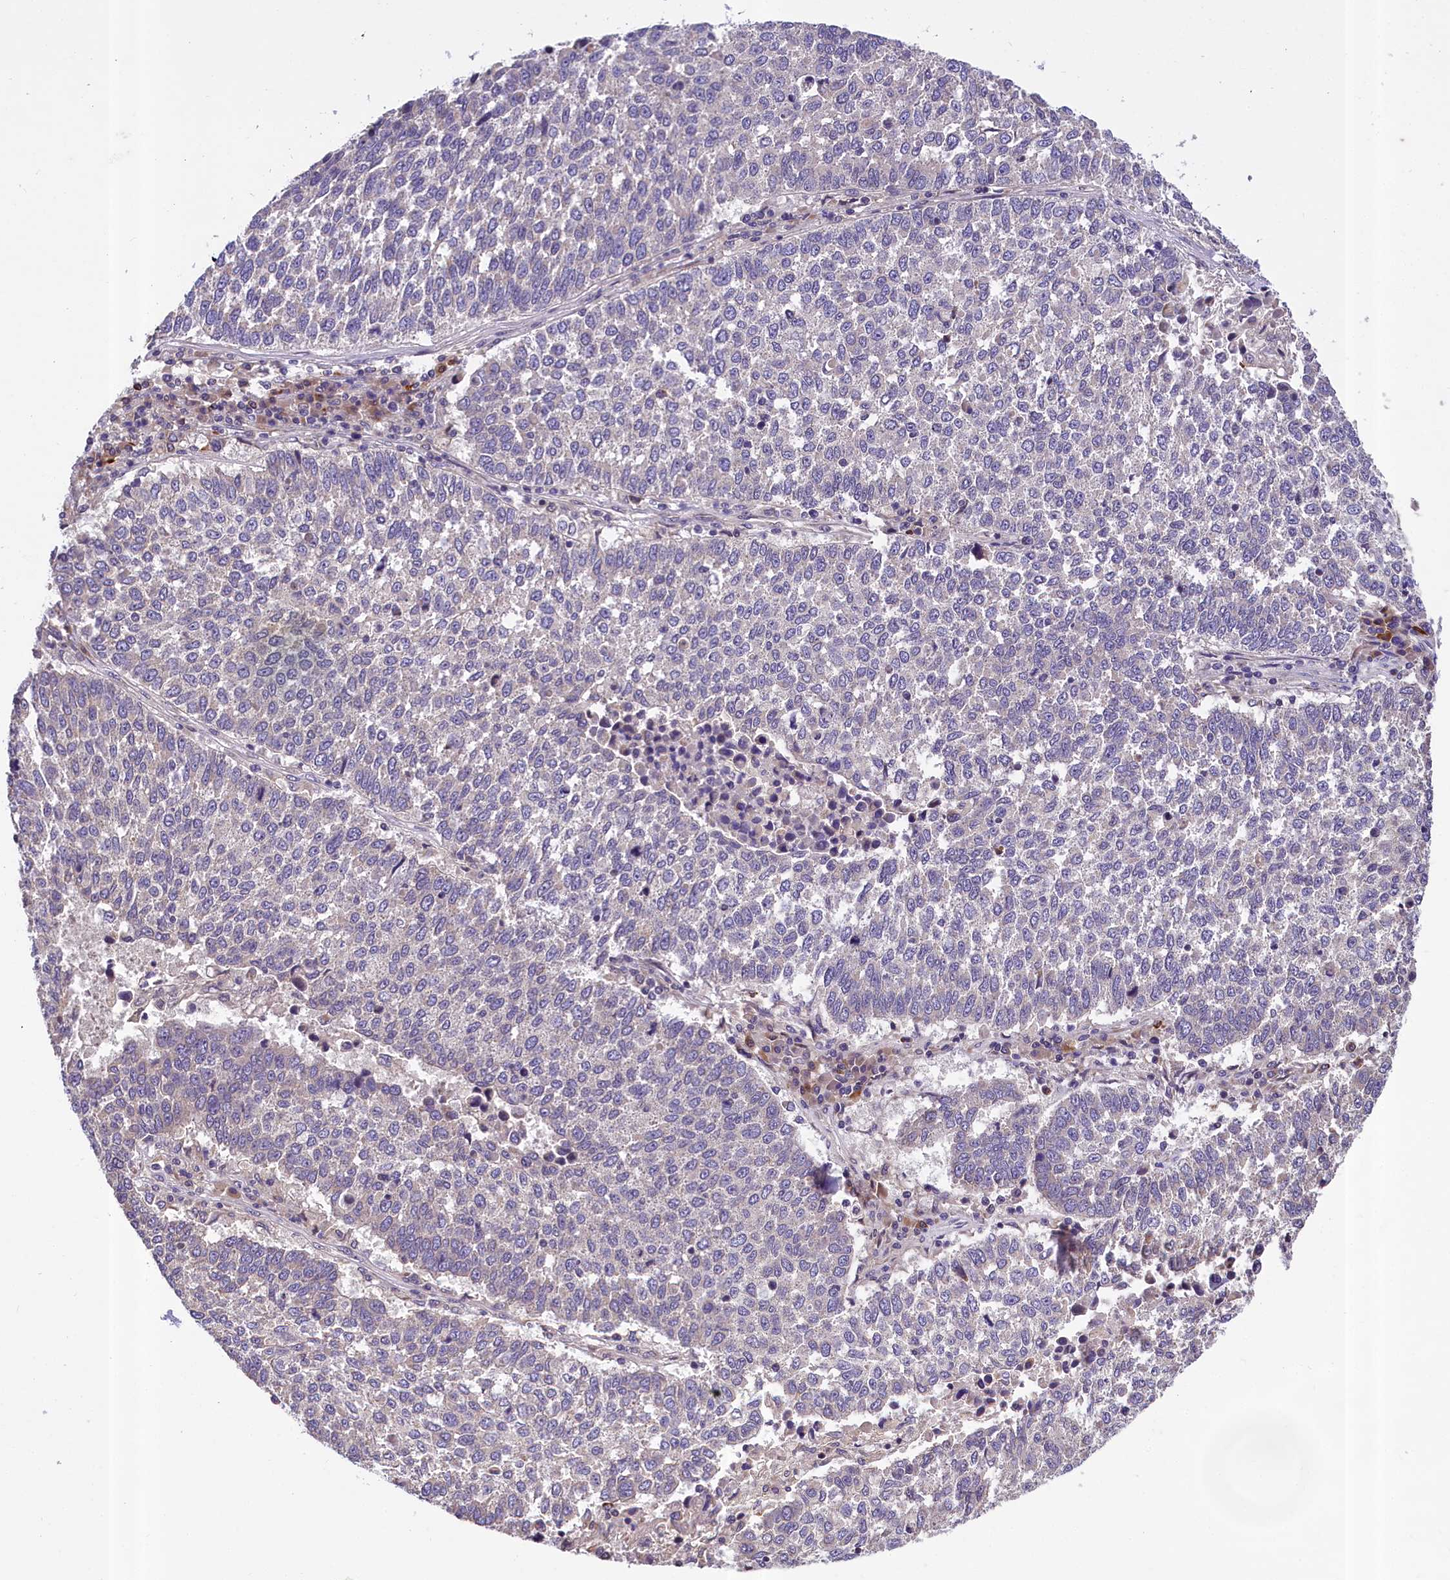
{"staining": {"intensity": "negative", "quantity": "none", "location": "none"}, "tissue": "lung cancer", "cell_type": "Tumor cells", "image_type": "cancer", "snomed": [{"axis": "morphology", "description": "Squamous cell carcinoma, NOS"}, {"axis": "topography", "description": "Lung"}], "caption": "This photomicrograph is of lung cancer stained with immunohistochemistry (IHC) to label a protein in brown with the nuclei are counter-stained blue. There is no staining in tumor cells.", "gene": "SUPV3L1", "patient": {"sex": "male", "age": 73}}